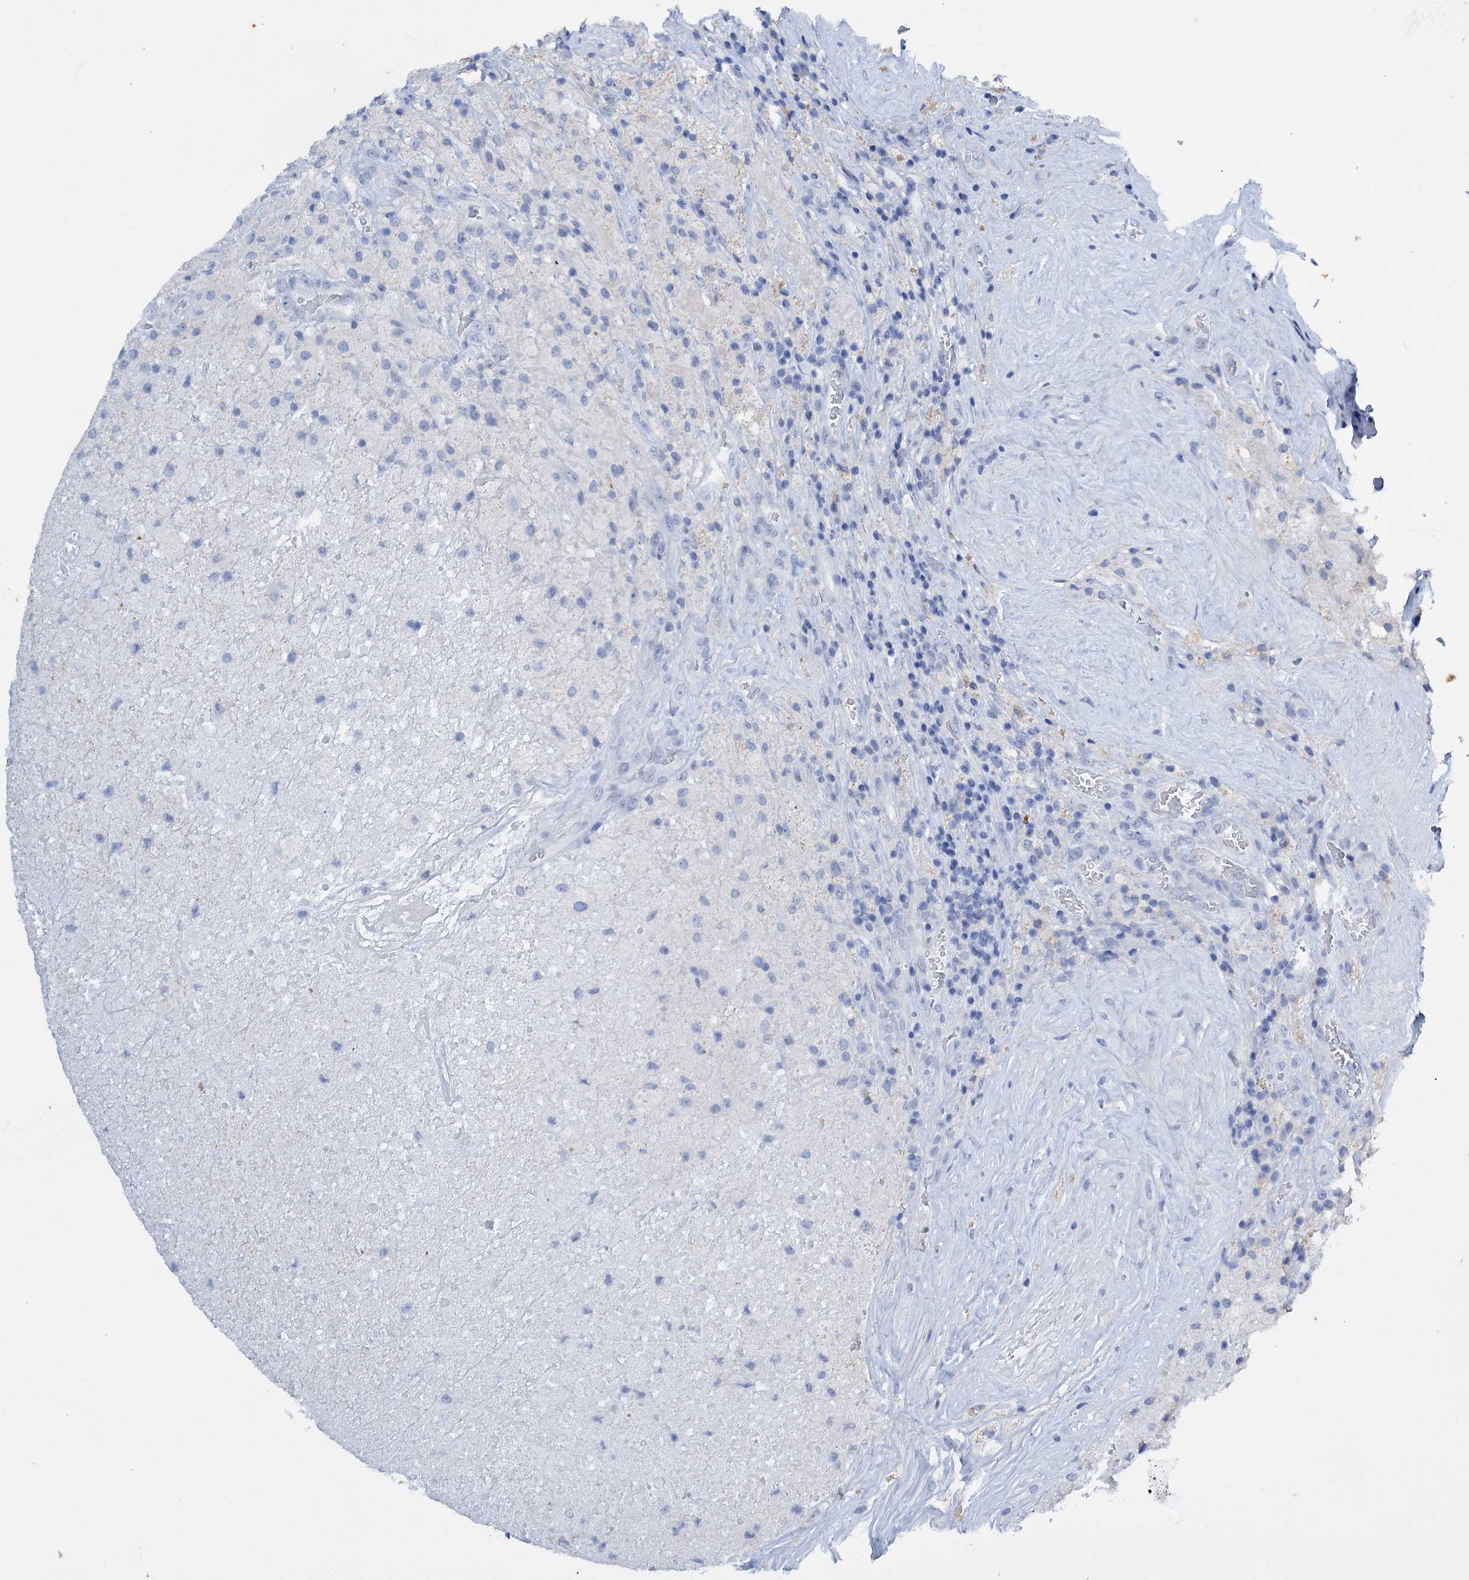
{"staining": {"intensity": "negative", "quantity": "none", "location": "none"}, "tissue": "glioma", "cell_type": "Tumor cells", "image_type": "cancer", "snomed": [{"axis": "morphology", "description": "Glioma, malignant, High grade"}, {"axis": "topography", "description": "Brain"}], "caption": "This is a photomicrograph of immunohistochemistry staining of high-grade glioma (malignant), which shows no staining in tumor cells. The staining is performed using DAB (3,3'-diaminobenzidine) brown chromogen with nuclei counter-stained in using hematoxylin.", "gene": "FAAP20", "patient": {"sex": "male", "age": 69}}